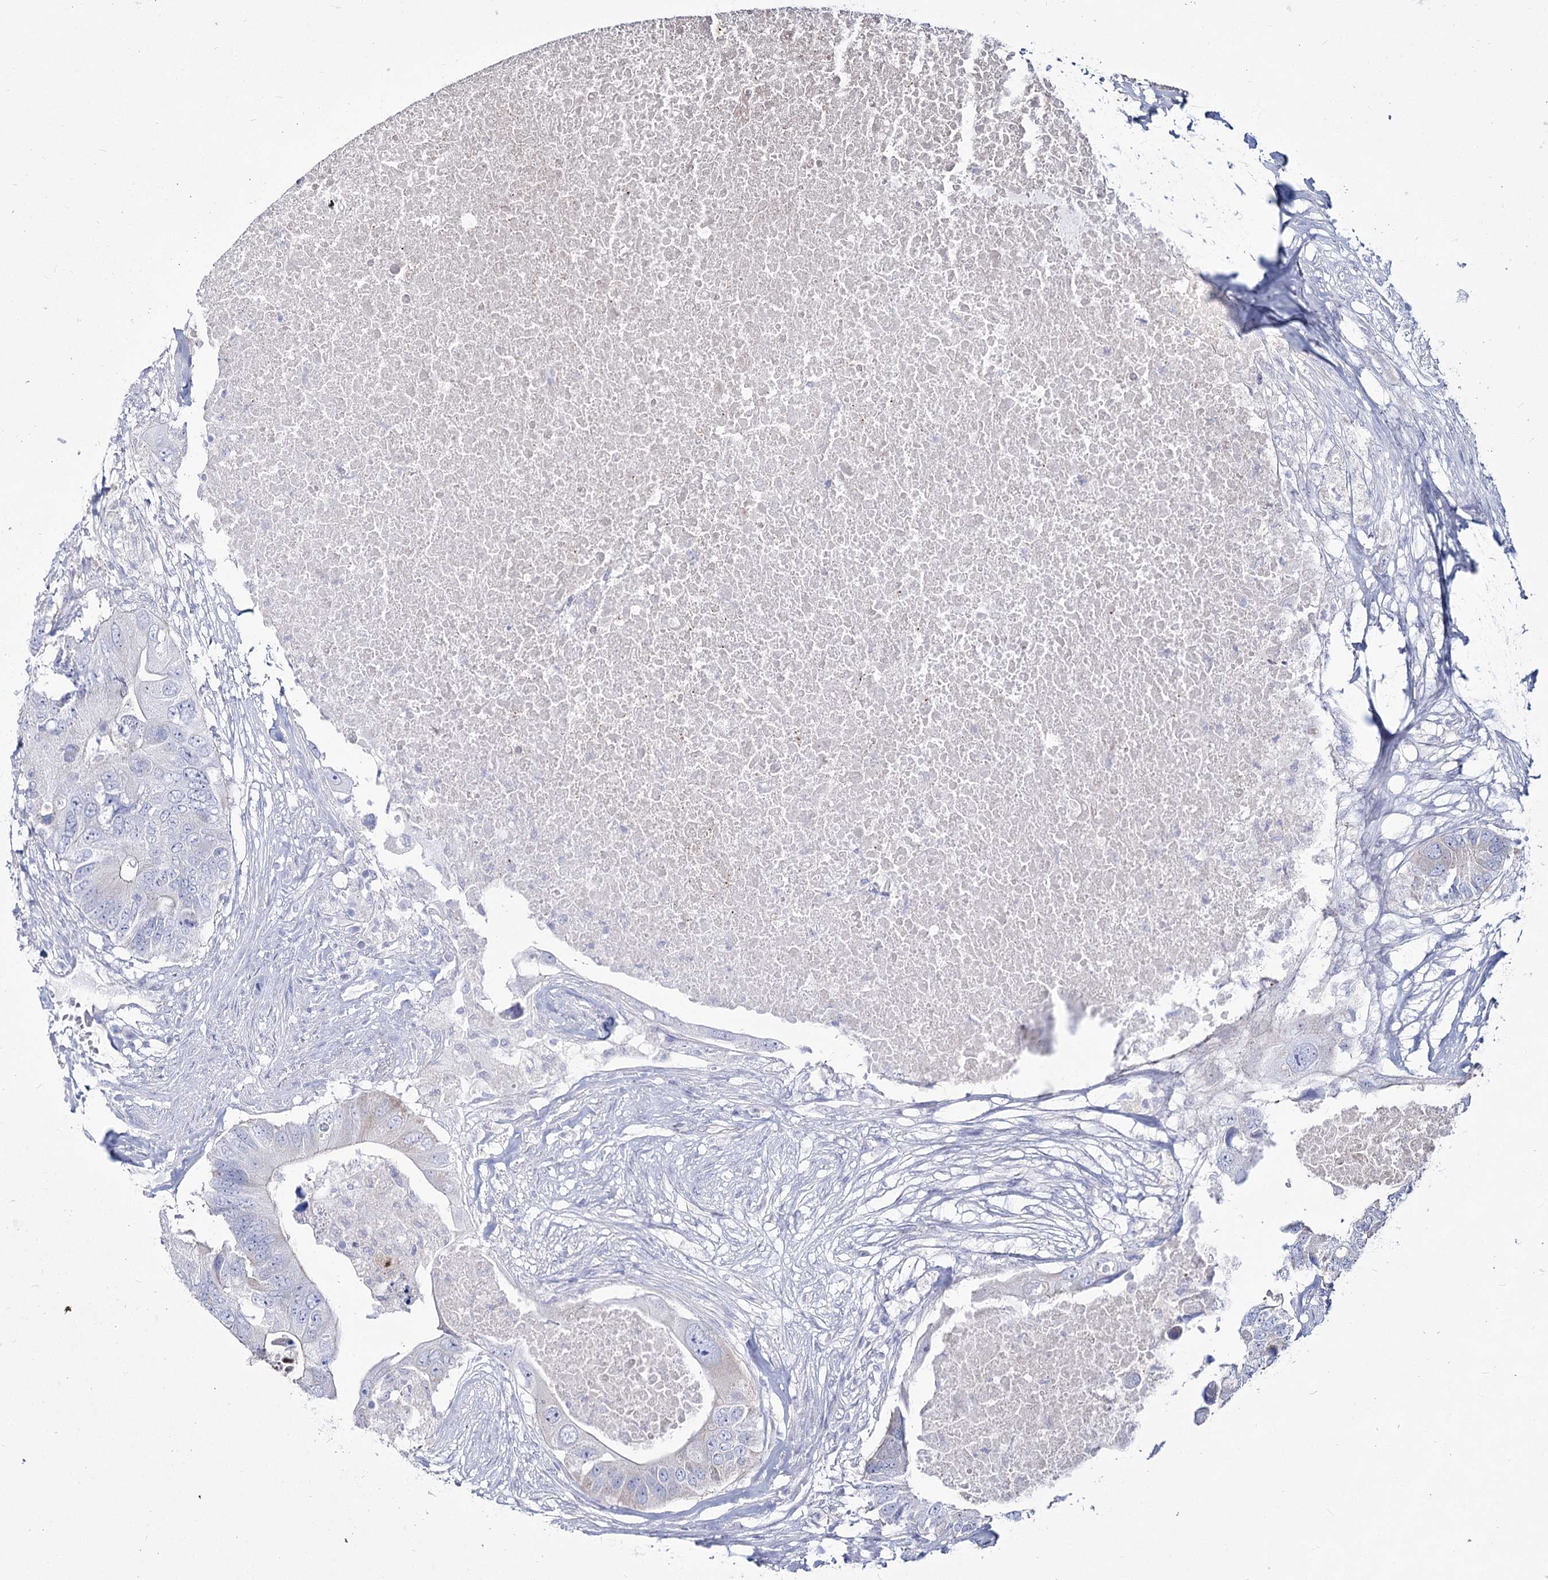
{"staining": {"intensity": "negative", "quantity": "none", "location": "none"}, "tissue": "colorectal cancer", "cell_type": "Tumor cells", "image_type": "cancer", "snomed": [{"axis": "morphology", "description": "Adenocarcinoma, NOS"}, {"axis": "topography", "description": "Colon"}], "caption": "High magnification brightfield microscopy of adenocarcinoma (colorectal) stained with DAB (brown) and counterstained with hematoxylin (blue): tumor cells show no significant positivity.", "gene": "ME3", "patient": {"sex": "male", "age": 71}}